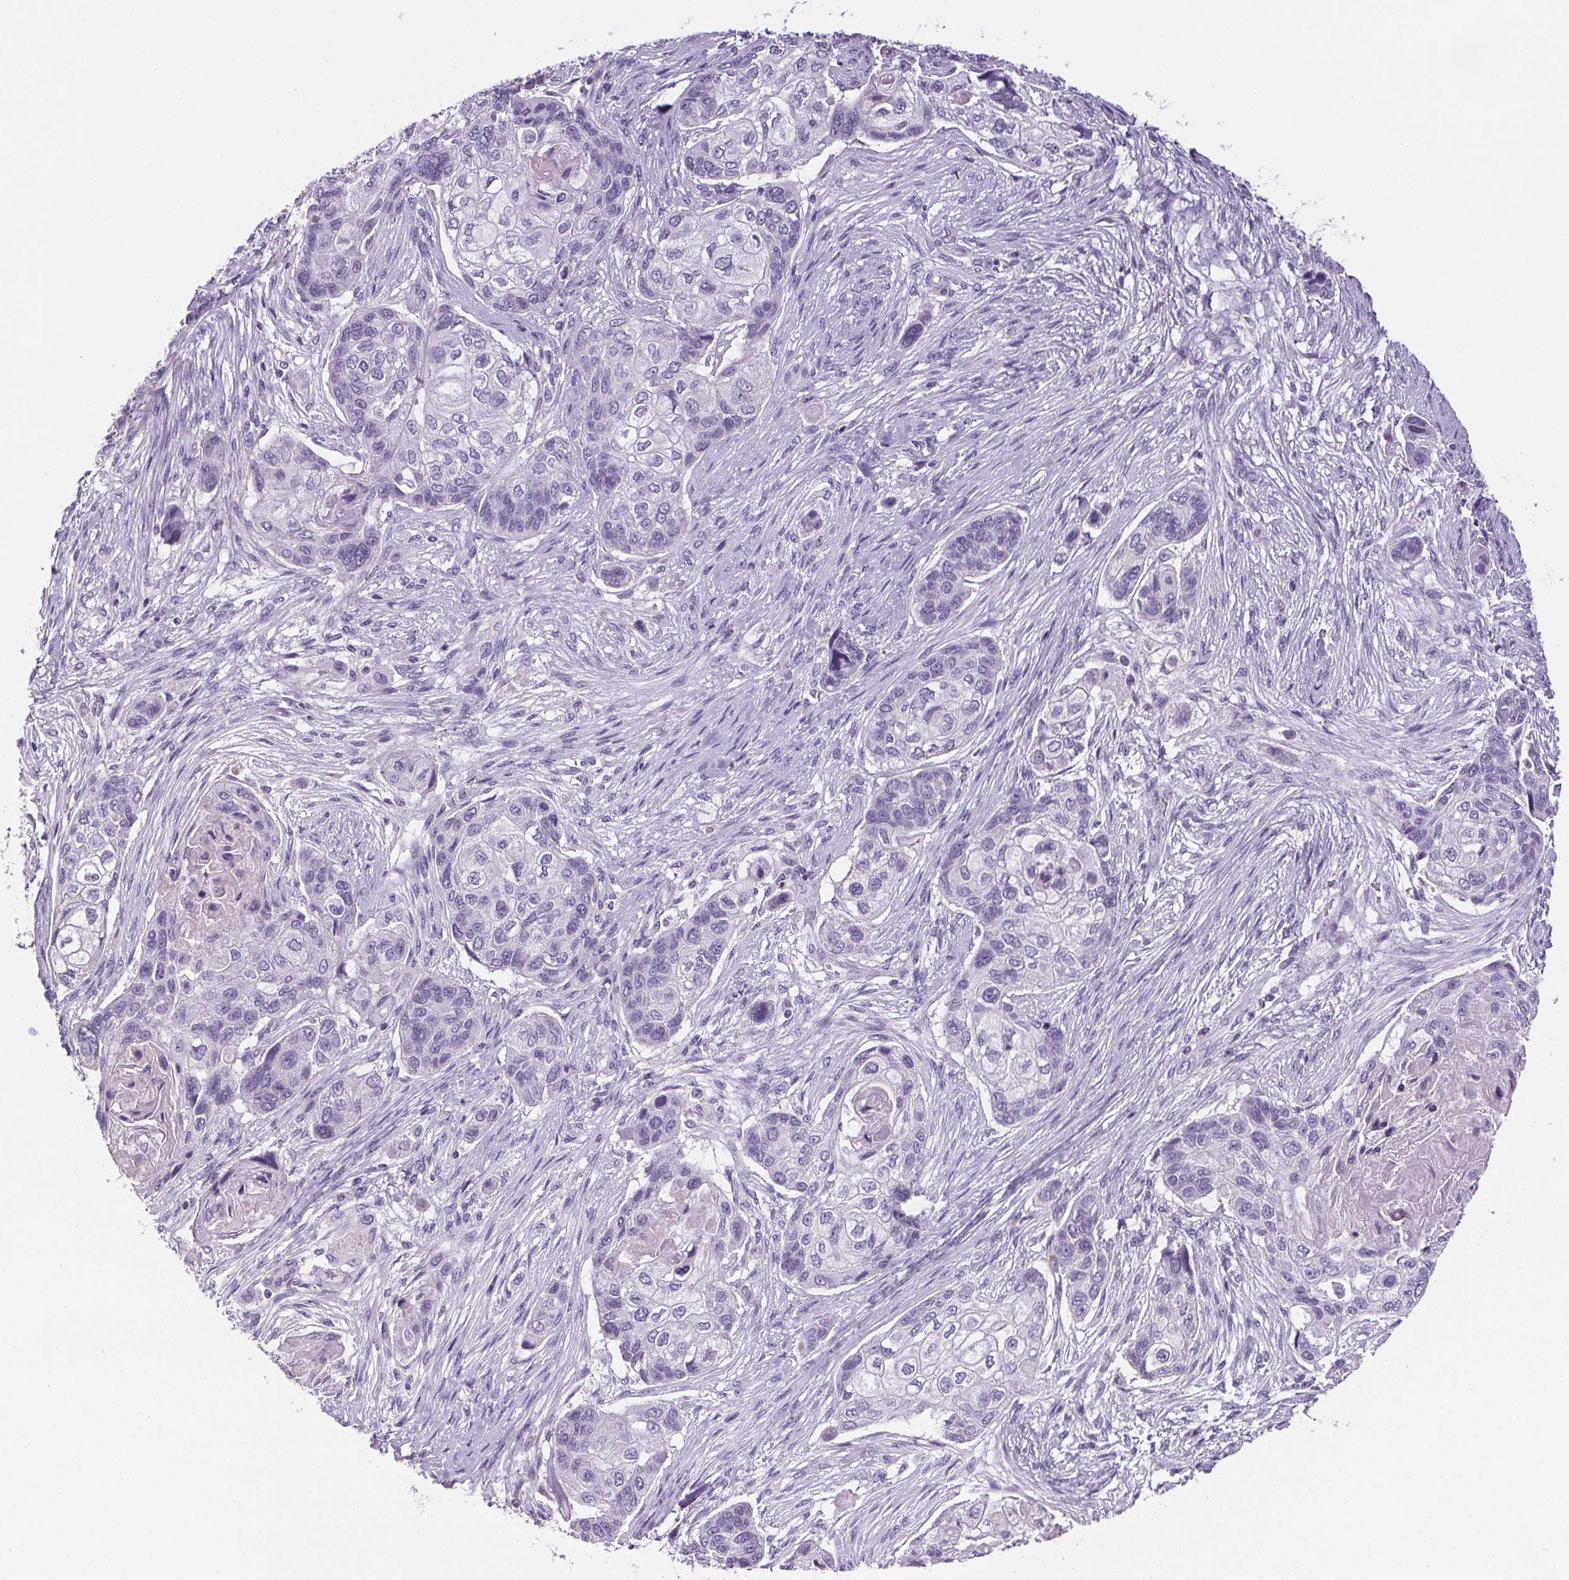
{"staining": {"intensity": "negative", "quantity": "none", "location": "none"}, "tissue": "lung cancer", "cell_type": "Tumor cells", "image_type": "cancer", "snomed": [{"axis": "morphology", "description": "Squamous cell carcinoma, NOS"}, {"axis": "topography", "description": "Lung"}], "caption": "High power microscopy photomicrograph of an immunohistochemistry (IHC) histopathology image of squamous cell carcinoma (lung), revealing no significant positivity in tumor cells. The staining is performed using DAB (3,3'-diaminobenzidine) brown chromogen with nuclei counter-stained in using hematoxylin.", "gene": "CD5L", "patient": {"sex": "male", "age": 69}}